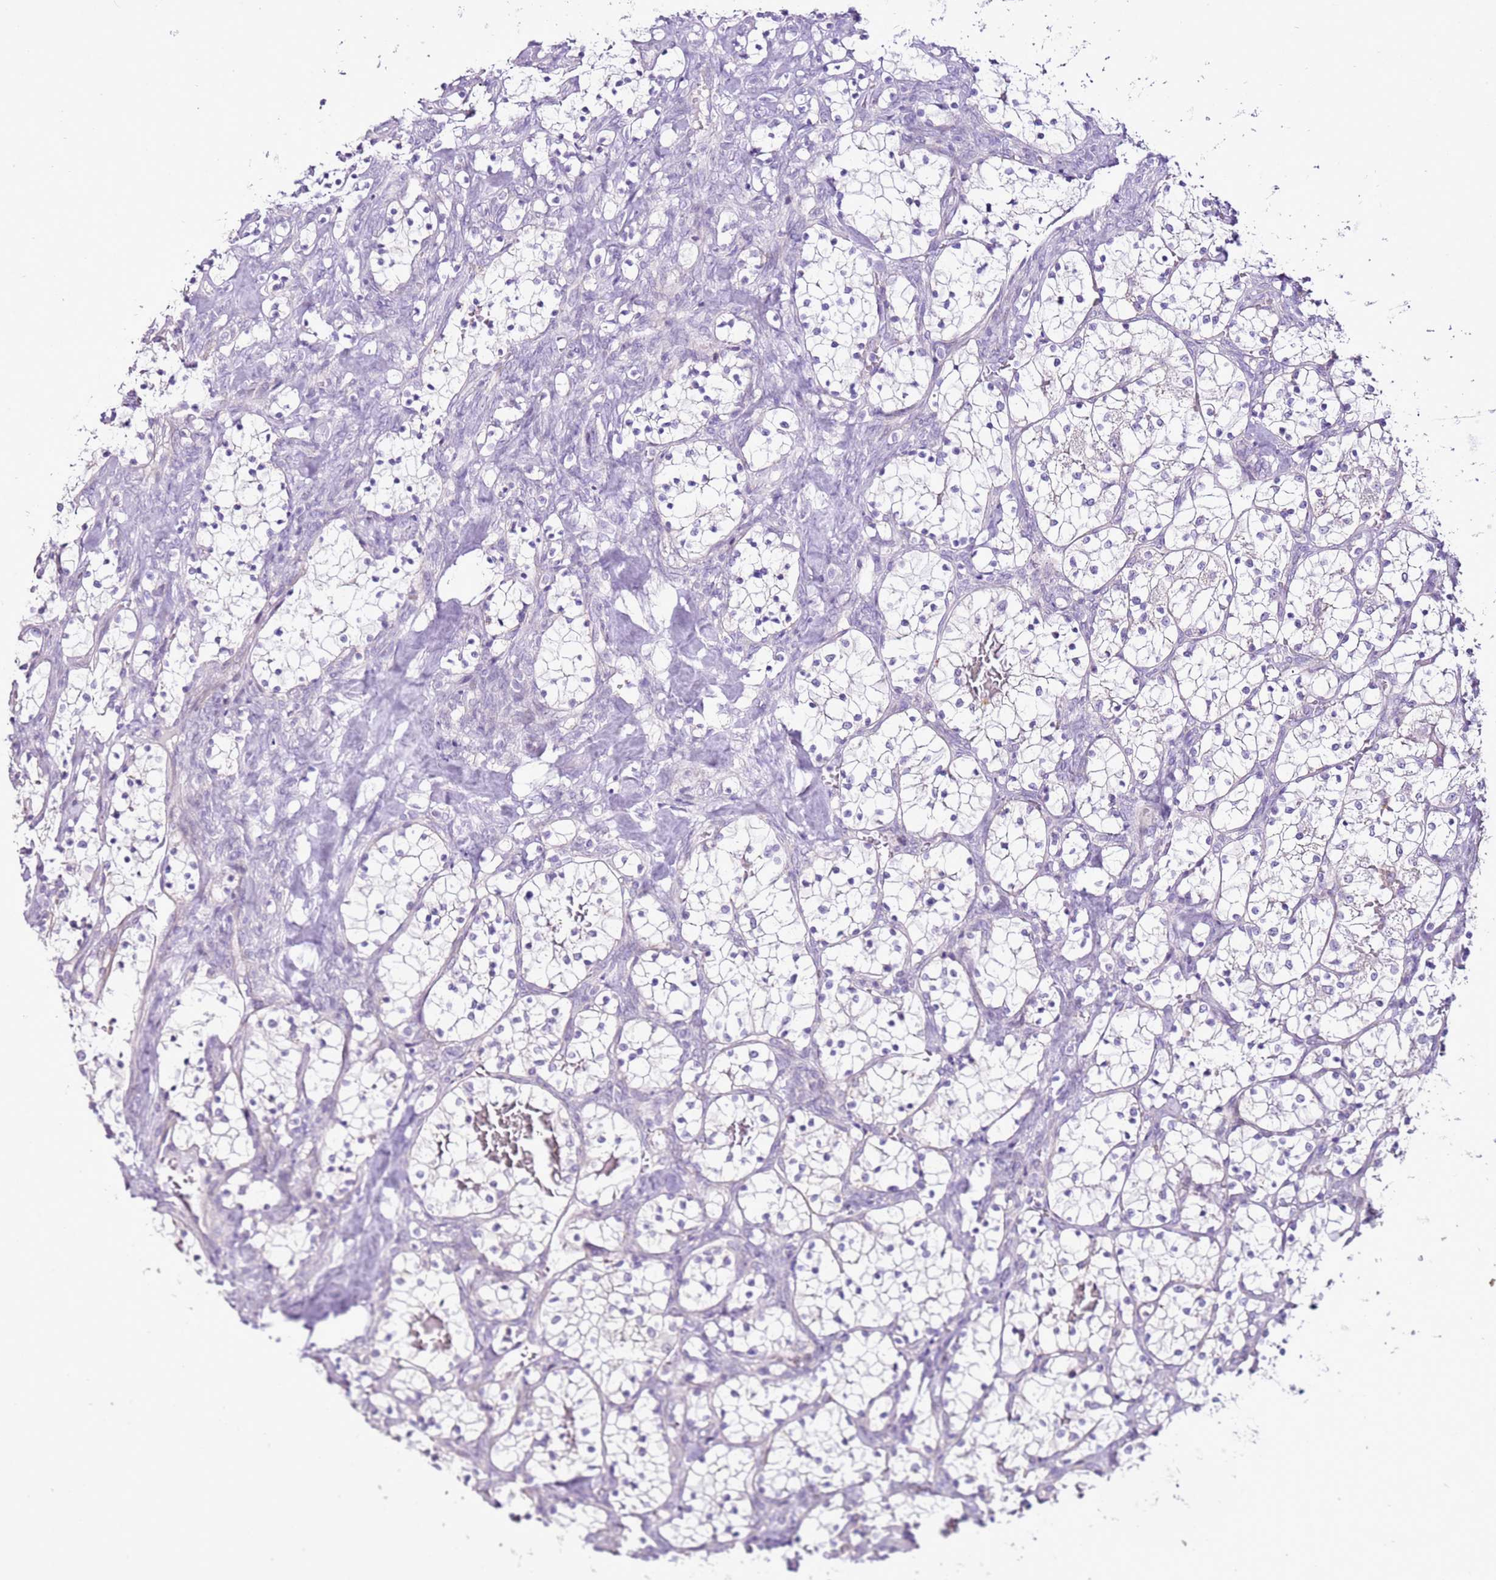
{"staining": {"intensity": "negative", "quantity": "none", "location": "none"}, "tissue": "renal cancer", "cell_type": "Tumor cells", "image_type": "cancer", "snomed": [{"axis": "morphology", "description": "Adenocarcinoma, NOS"}, {"axis": "topography", "description": "Kidney"}], "caption": "A histopathology image of human renal cancer is negative for staining in tumor cells.", "gene": "SLC38A5", "patient": {"sex": "female", "age": 69}}